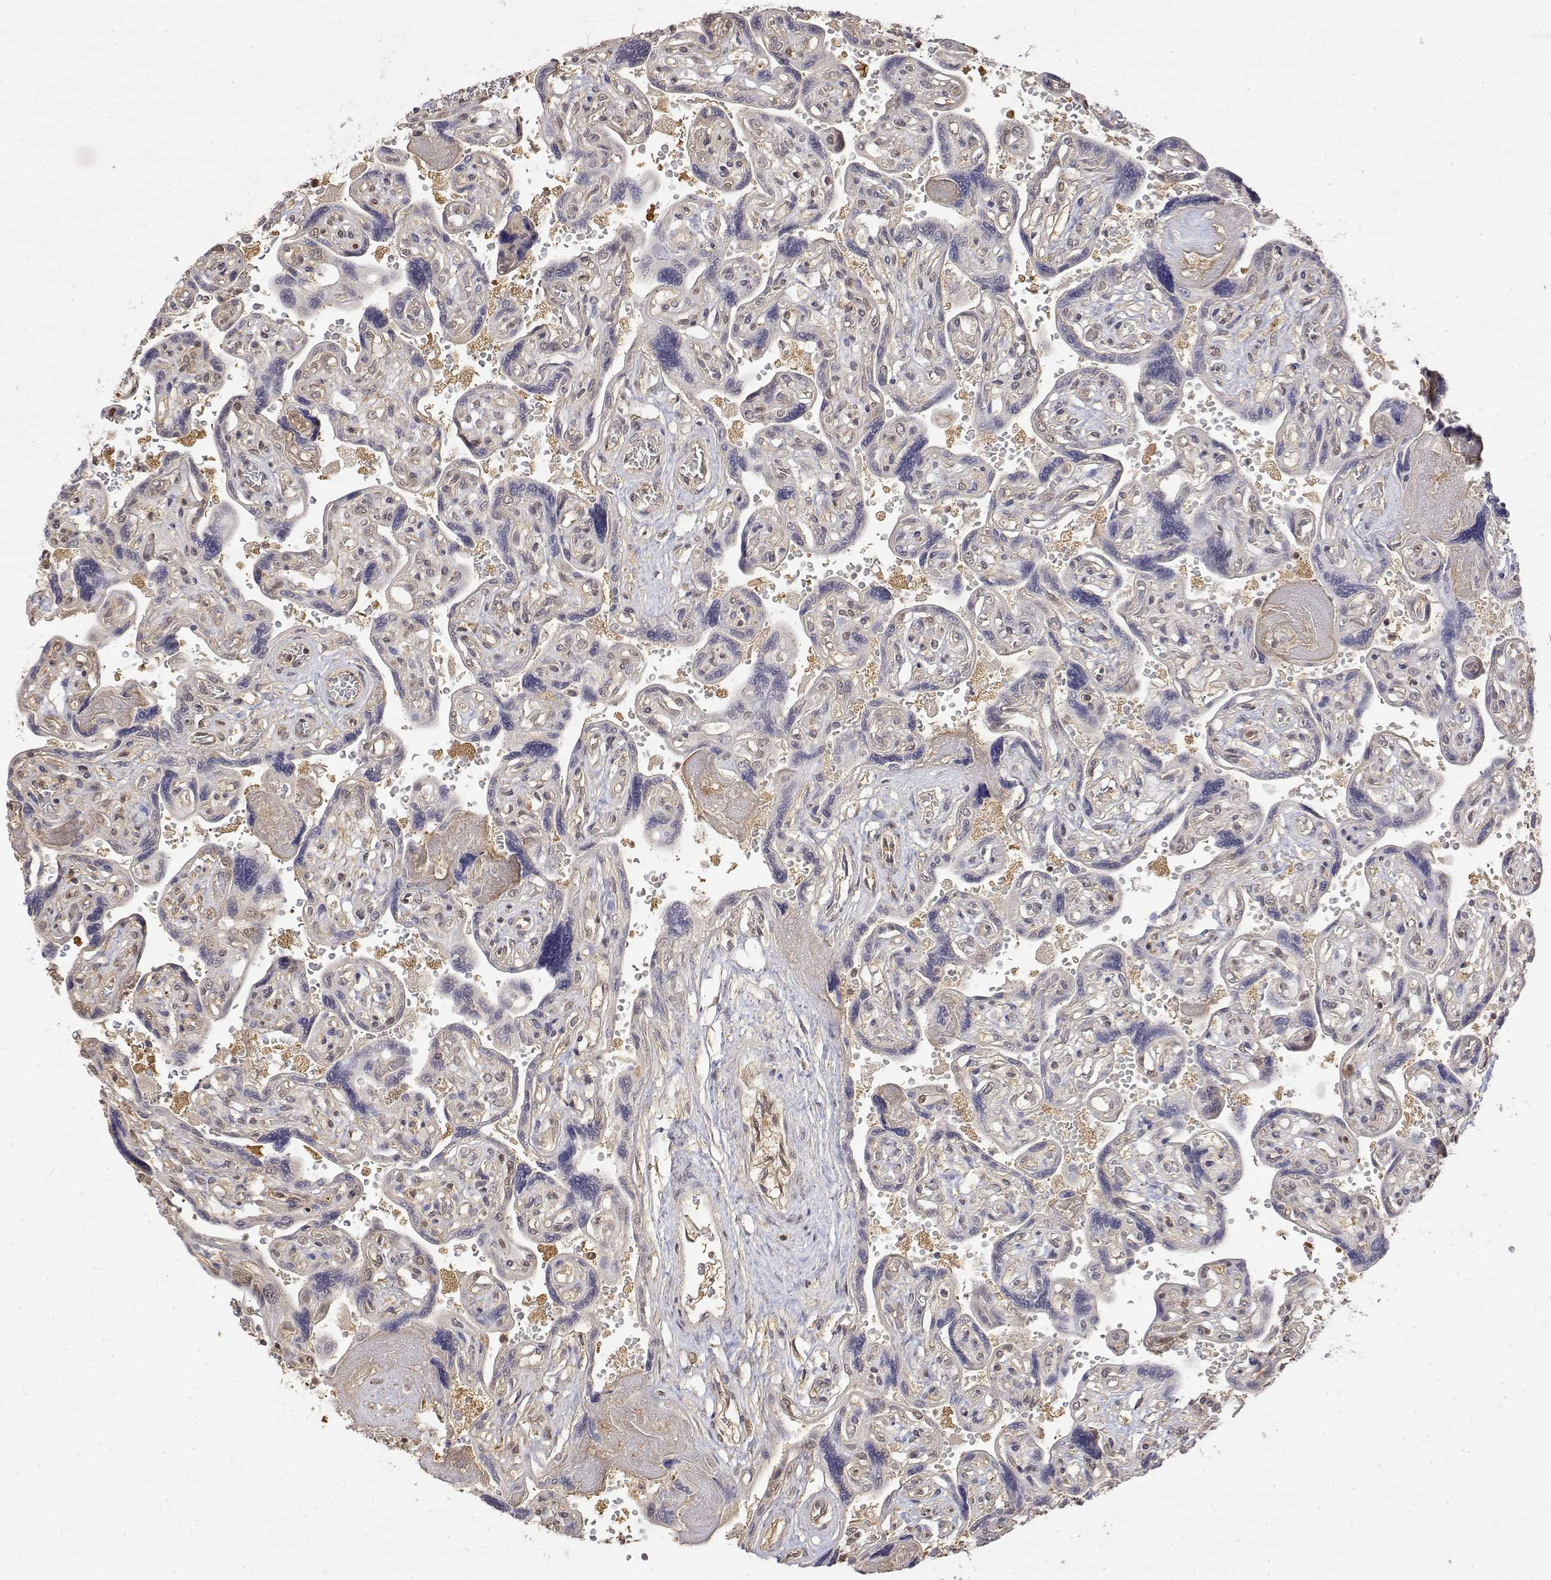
{"staining": {"intensity": "weak", "quantity": ">75%", "location": "cytoplasmic/membranous"}, "tissue": "placenta", "cell_type": "Decidual cells", "image_type": "normal", "snomed": [{"axis": "morphology", "description": "Normal tissue, NOS"}, {"axis": "topography", "description": "Placenta"}], "caption": "Protein expression analysis of normal human placenta reveals weak cytoplasmic/membranous expression in about >75% of decidual cells. The staining is performed using DAB (3,3'-diaminobenzidine) brown chromogen to label protein expression. The nuclei are counter-stained blue using hematoxylin.", "gene": "TPI1", "patient": {"sex": "female", "age": 32}}